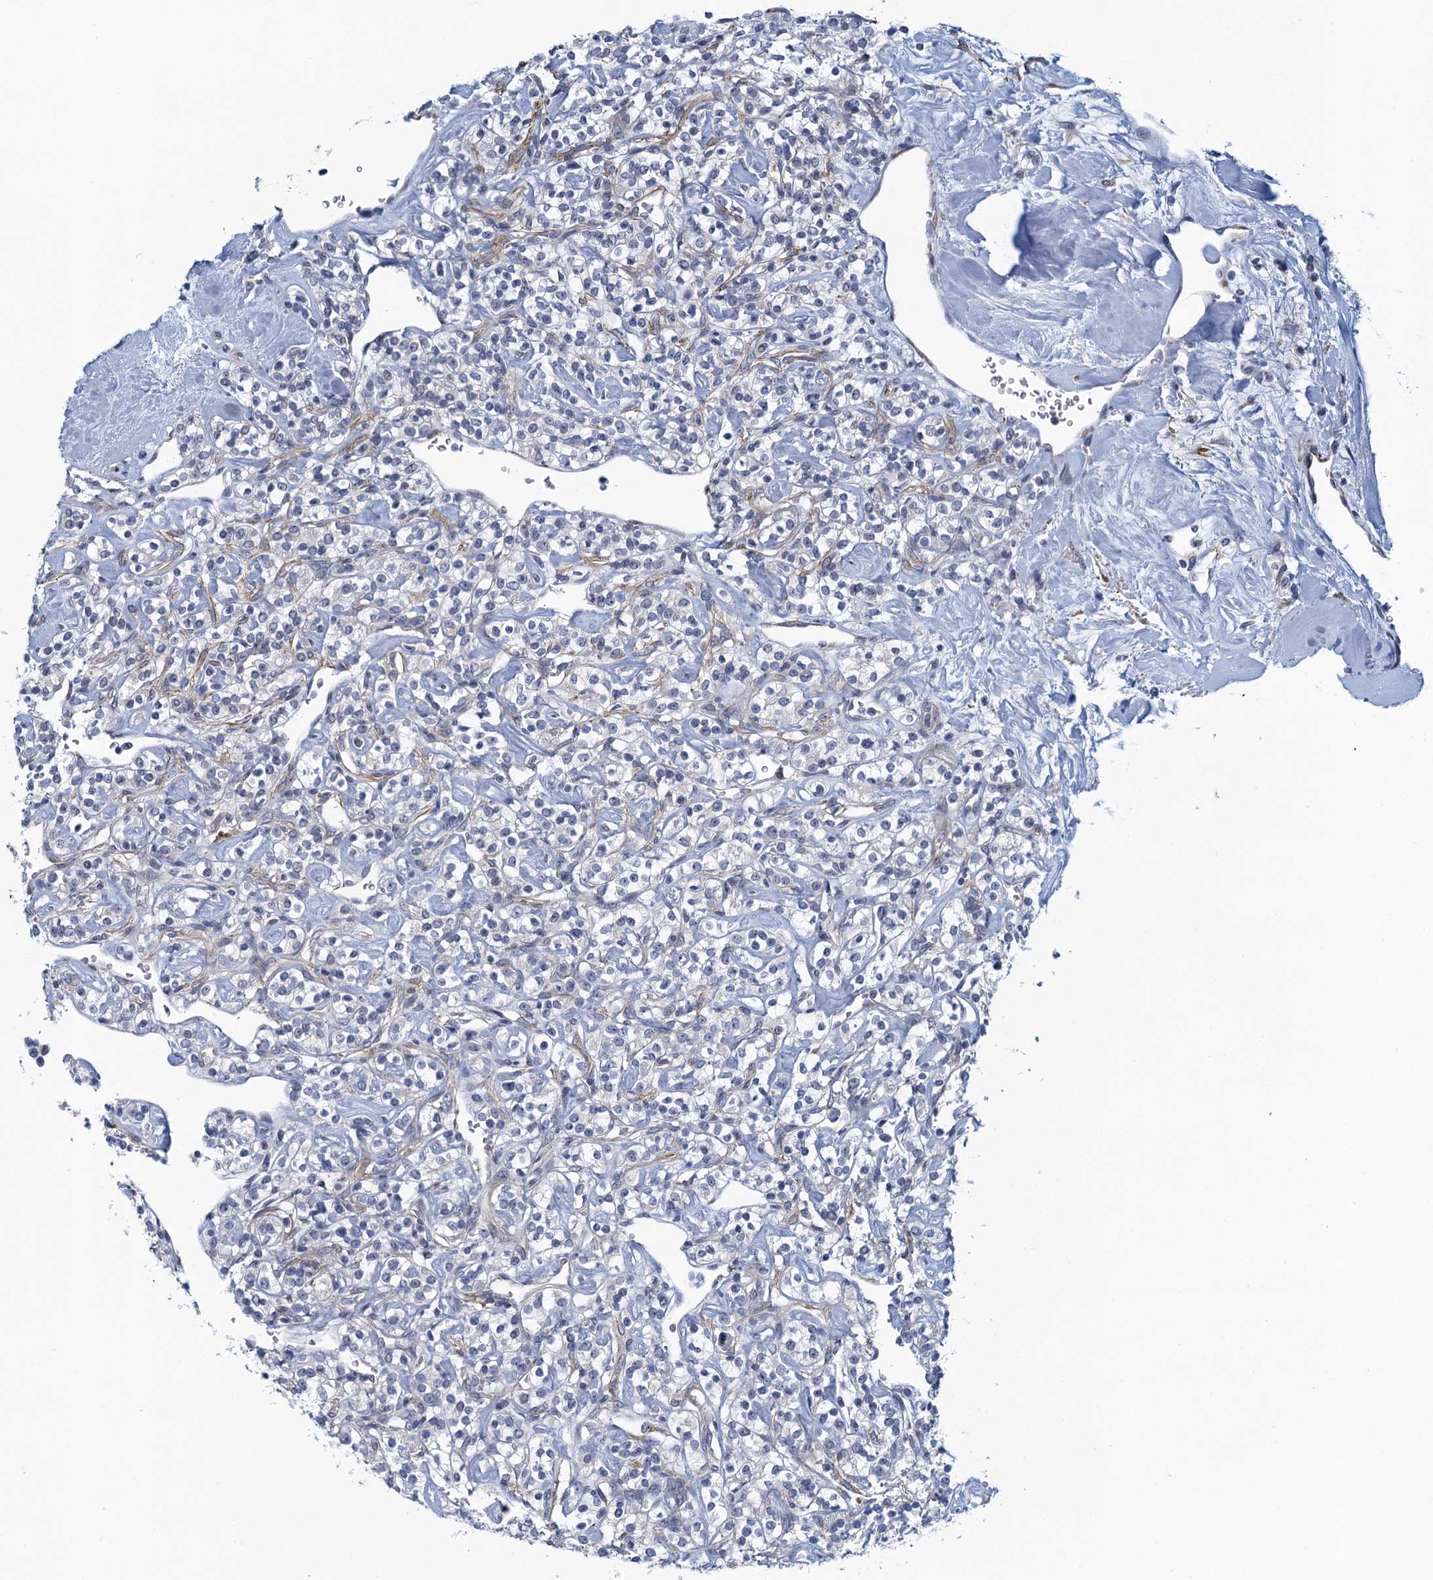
{"staining": {"intensity": "negative", "quantity": "none", "location": "none"}, "tissue": "renal cancer", "cell_type": "Tumor cells", "image_type": "cancer", "snomed": [{"axis": "morphology", "description": "Adenocarcinoma, NOS"}, {"axis": "topography", "description": "Kidney"}], "caption": "Tumor cells show no significant expression in renal cancer (adenocarcinoma).", "gene": "ALG2", "patient": {"sex": "male", "age": 77}}